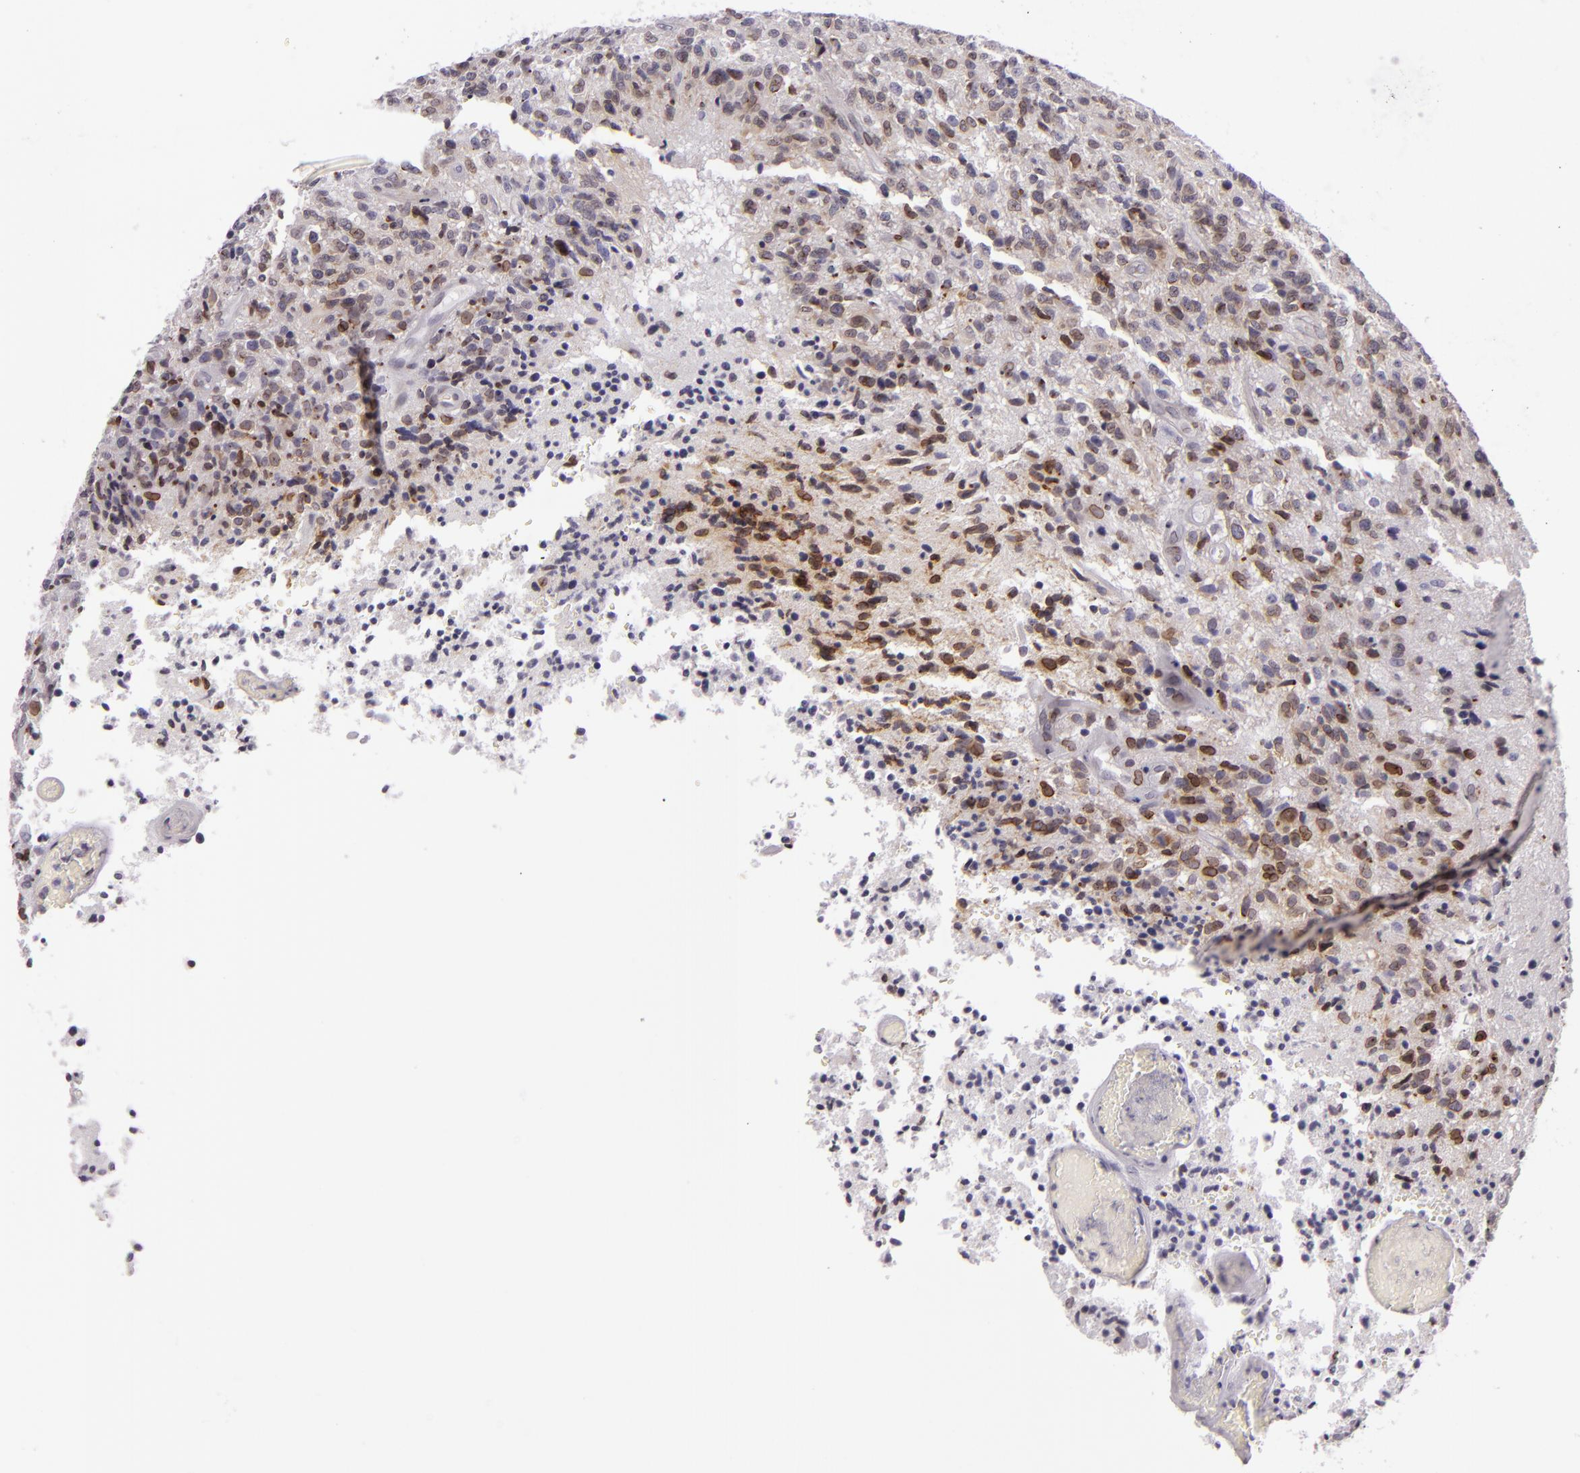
{"staining": {"intensity": "negative", "quantity": "none", "location": "none"}, "tissue": "glioma", "cell_type": "Tumor cells", "image_type": "cancer", "snomed": [{"axis": "morphology", "description": "Glioma, malignant, High grade"}, {"axis": "topography", "description": "Brain"}], "caption": "Protein analysis of glioma exhibits no significant positivity in tumor cells. The staining is performed using DAB (3,3'-diaminobenzidine) brown chromogen with nuclei counter-stained in using hematoxylin.", "gene": "EMD", "patient": {"sex": "male", "age": 36}}